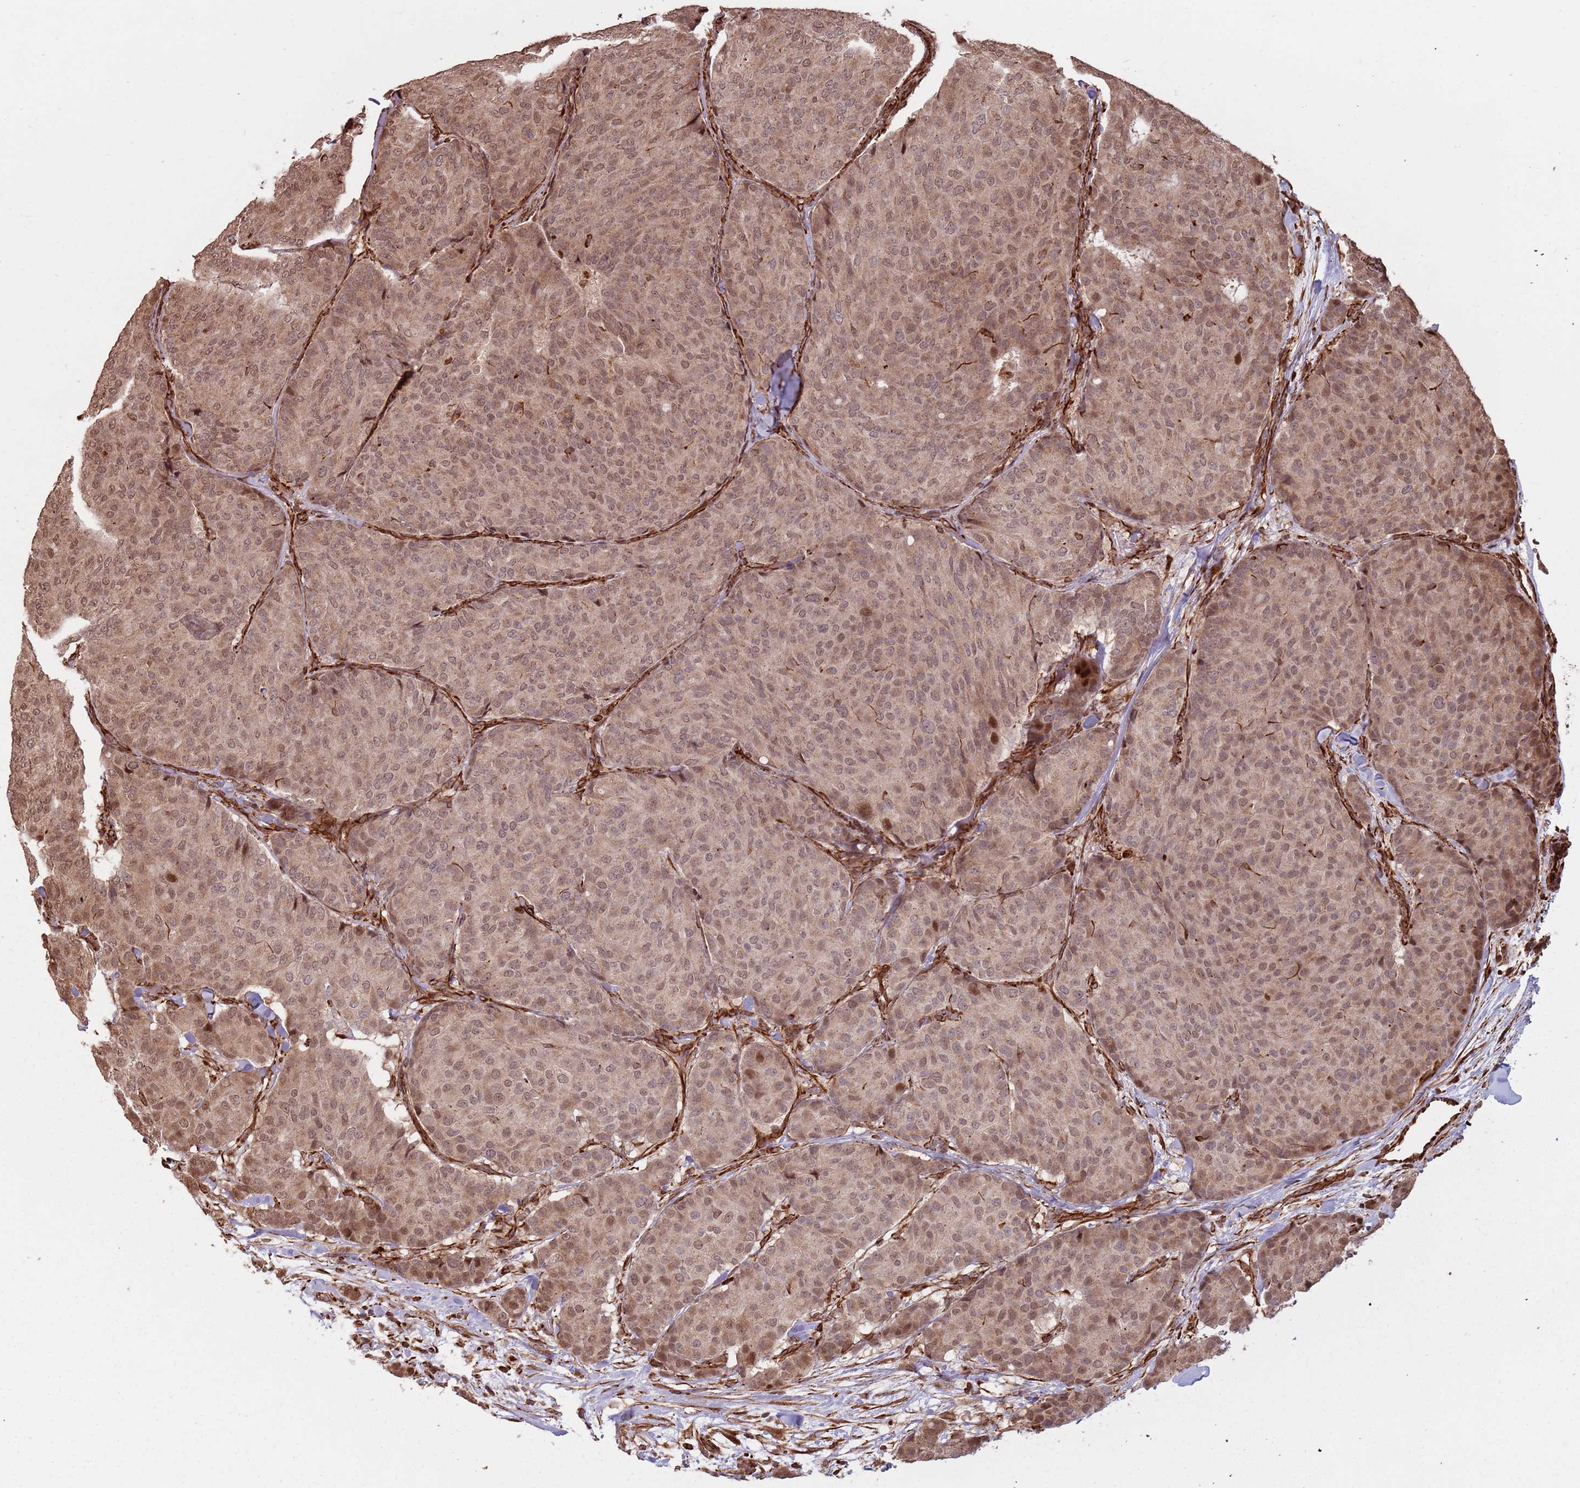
{"staining": {"intensity": "moderate", "quantity": ">75%", "location": "cytoplasmic/membranous,nuclear"}, "tissue": "breast cancer", "cell_type": "Tumor cells", "image_type": "cancer", "snomed": [{"axis": "morphology", "description": "Duct carcinoma"}, {"axis": "topography", "description": "Breast"}], "caption": "Immunohistochemical staining of breast cancer (infiltrating ductal carcinoma) shows medium levels of moderate cytoplasmic/membranous and nuclear protein staining in about >75% of tumor cells. The staining was performed using DAB, with brown indicating positive protein expression. Nuclei are stained blue with hematoxylin.", "gene": "ADAMTS3", "patient": {"sex": "female", "age": 75}}